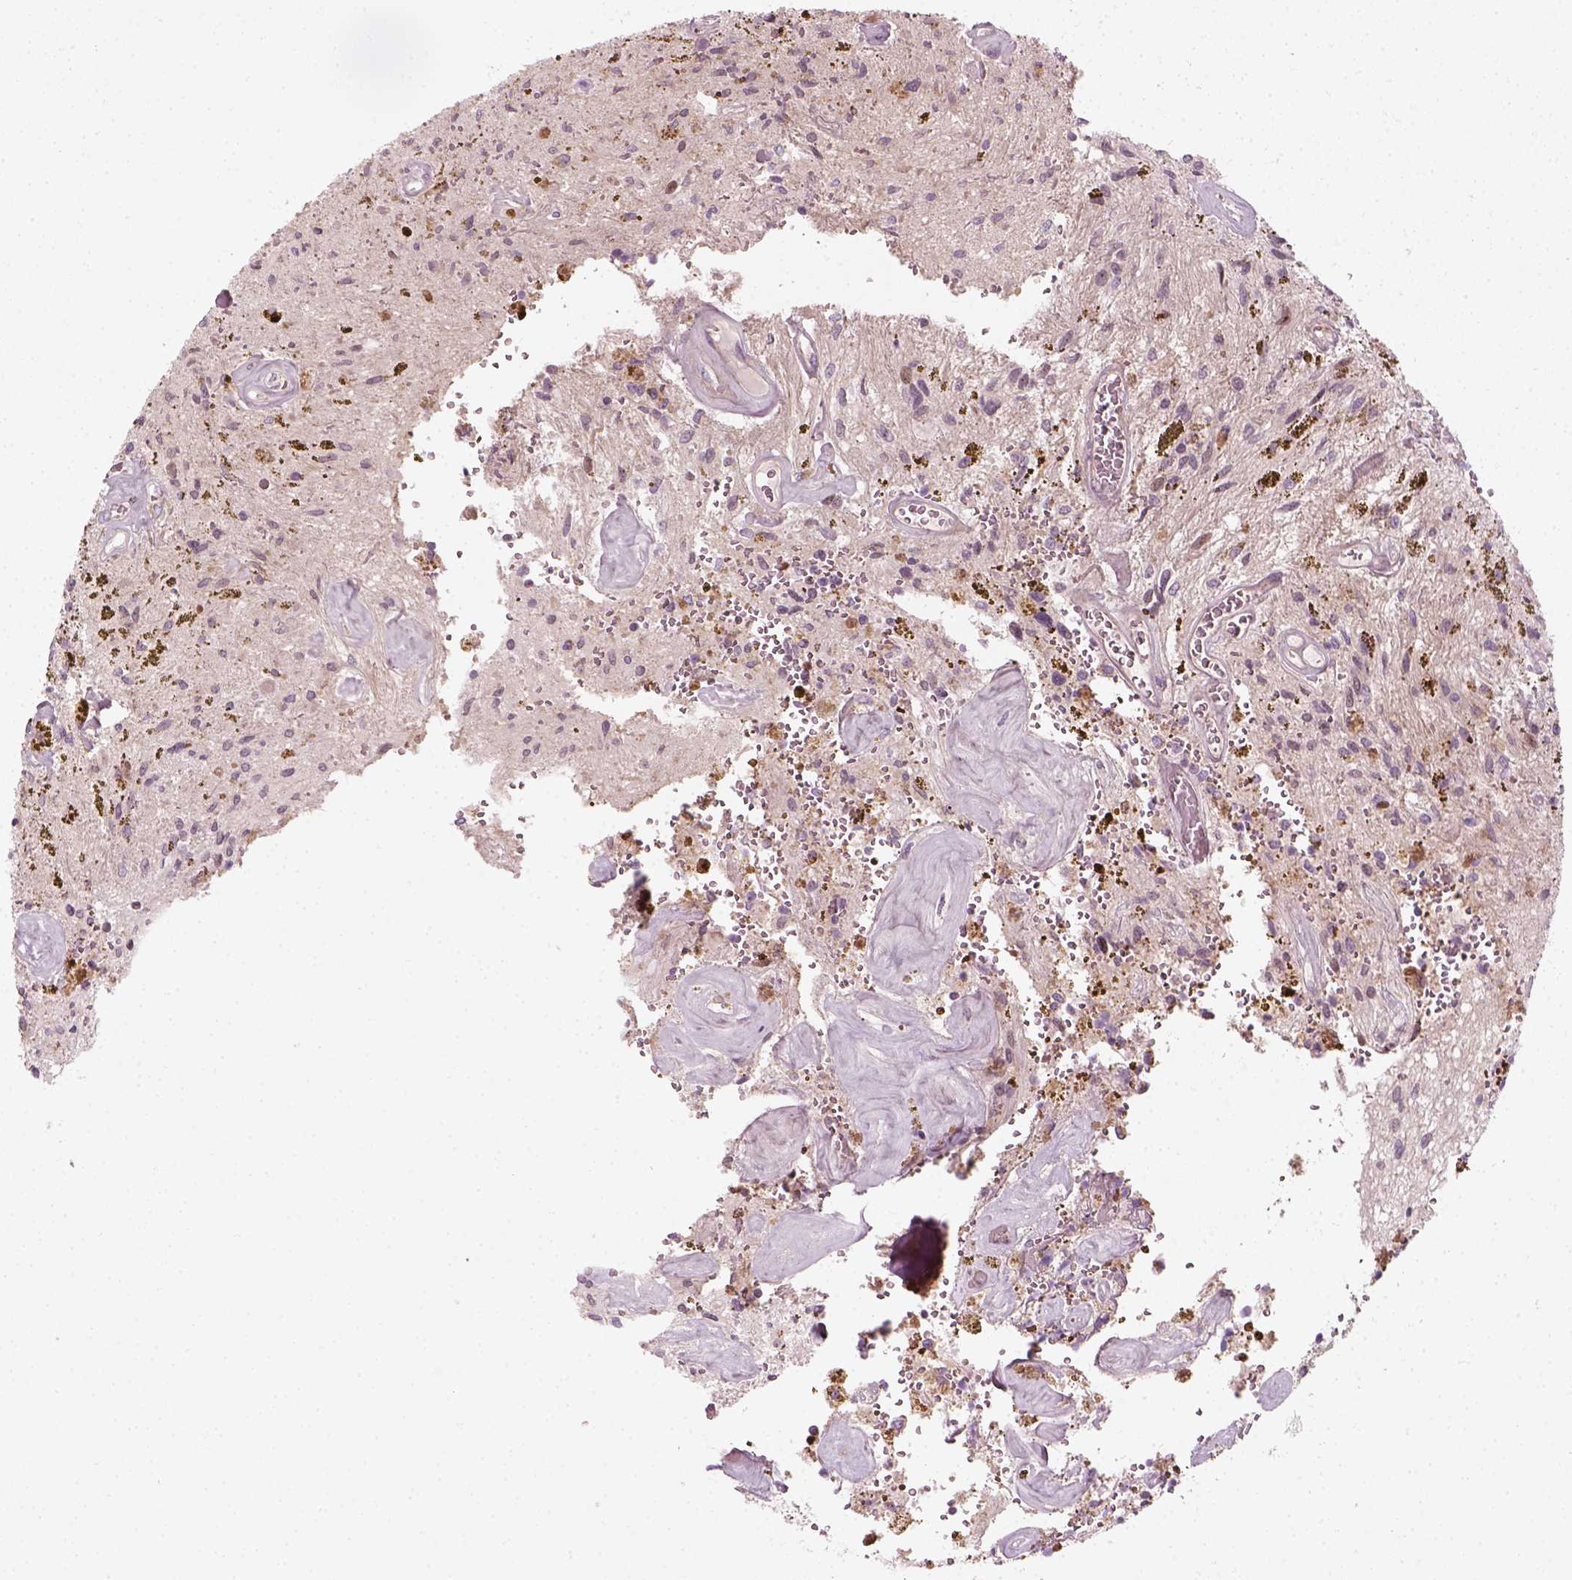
{"staining": {"intensity": "negative", "quantity": "none", "location": "none"}, "tissue": "glioma", "cell_type": "Tumor cells", "image_type": "cancer", "snomed": [{"axis": "morphology", "description": "Glioma, malignant, Low grade"}, {"axis": "topography", "description": "Cerebellum"}], "caption": "The histopathology image displays no staining of tumor cells in low-grade glioma (malignant). (DAB IHC visualized using brightfield microscopy, high magnification).", "gene": "DNASE1L1", "patient": {"sex": "female", "age": 14}}